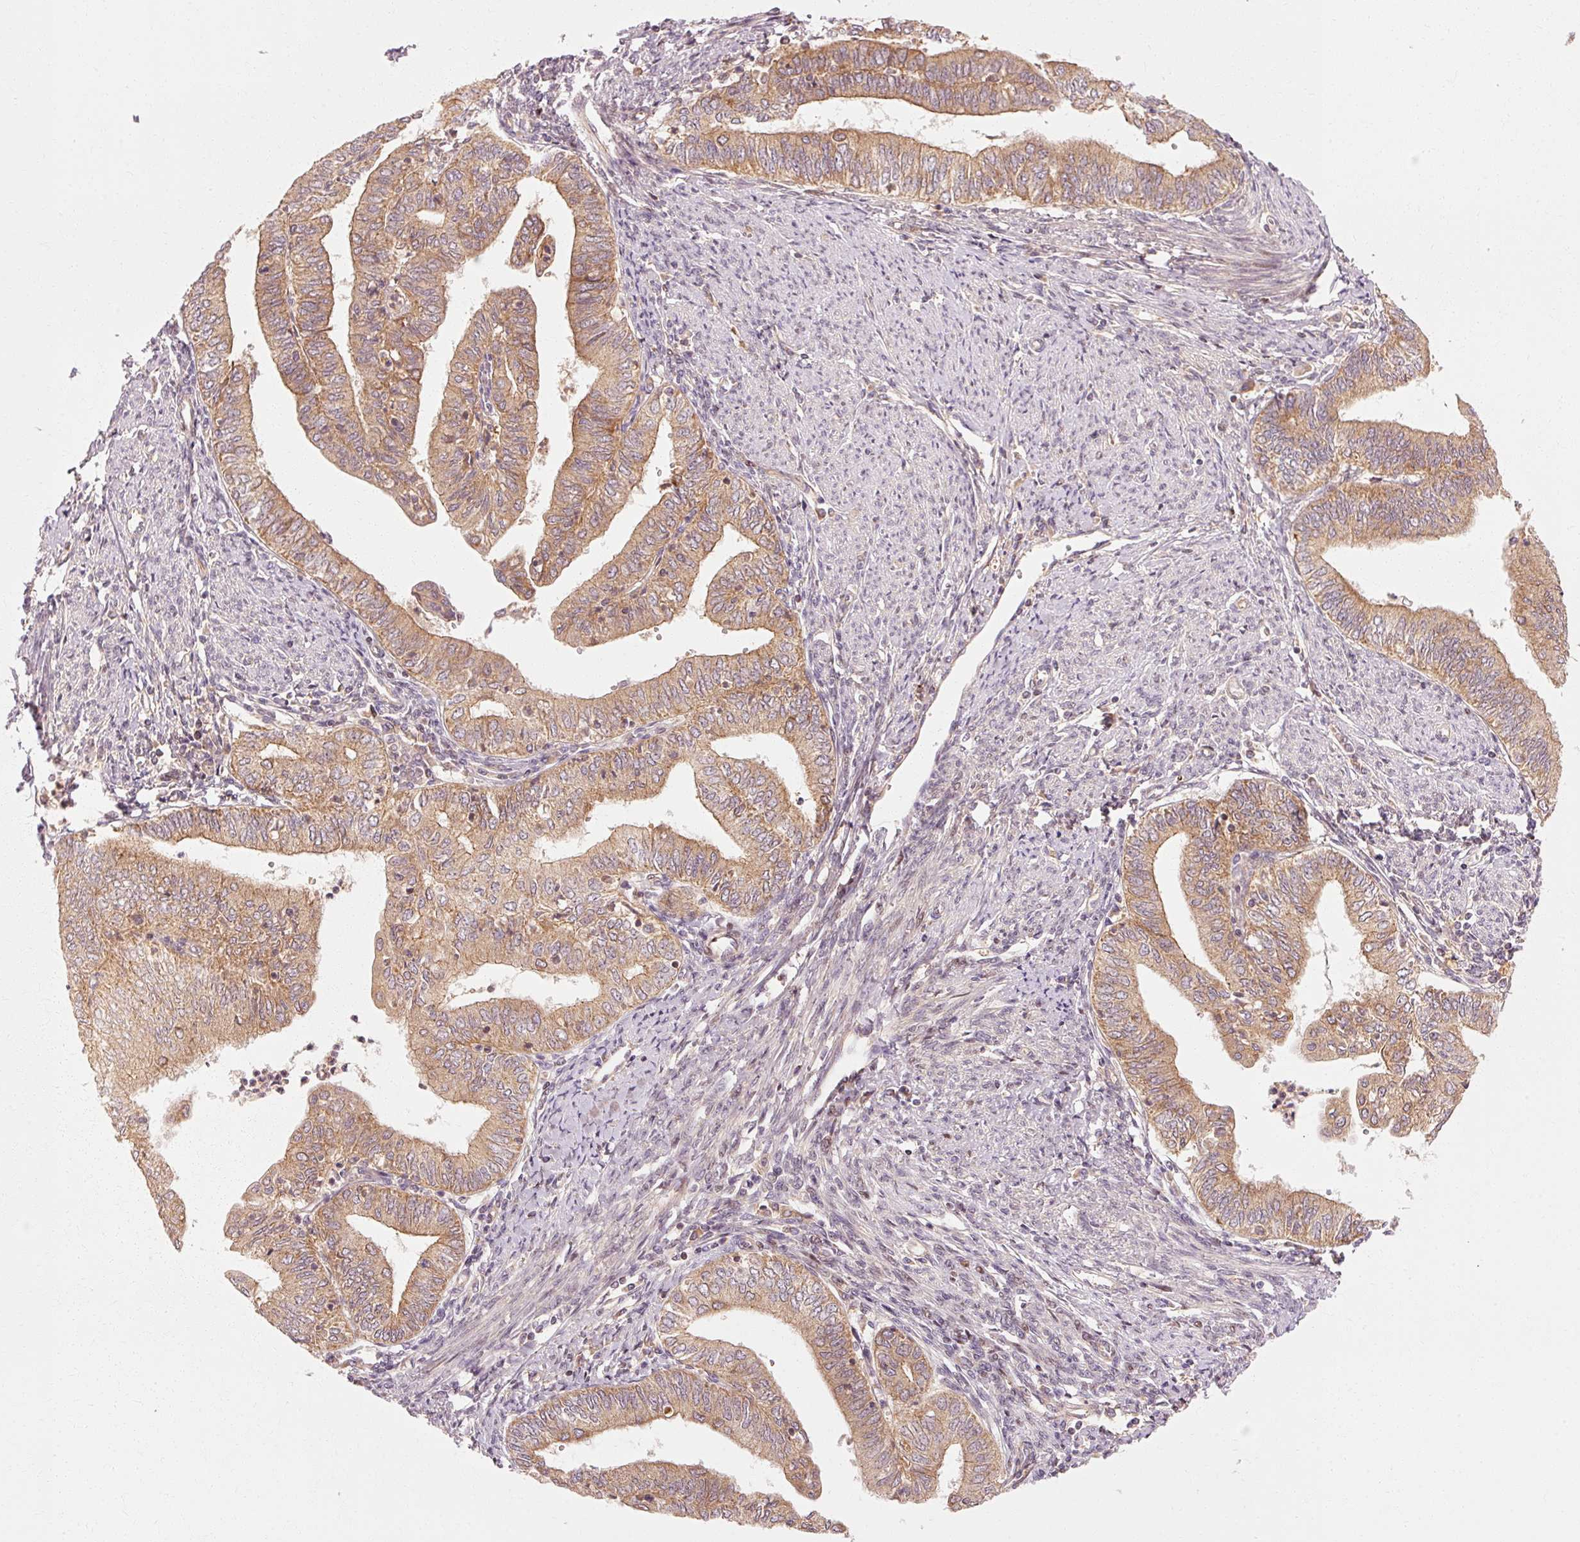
{"staining": {"intensity": "moderate", "quantity": ">75%", "location": "cytoplasmic/membranous"}, "tissue": "endometrial cancer", "cell_type": "Tumor cells", "image_type": "cancer", "snomed": [{"axis": "morphology", "description": "Adenocarcinoma, NOS"}, {"axis": "topography", "description": "Endometrium"}], "caption": "Endometrial cancer (adenocarcinoma) stained for a protein (brown) exhibits moderate cytoplasmic/membranous positive expression in about >75% of tumor cells.", "gene": "CTNNA1", "patient": {"sex": "female", "age": 66}}